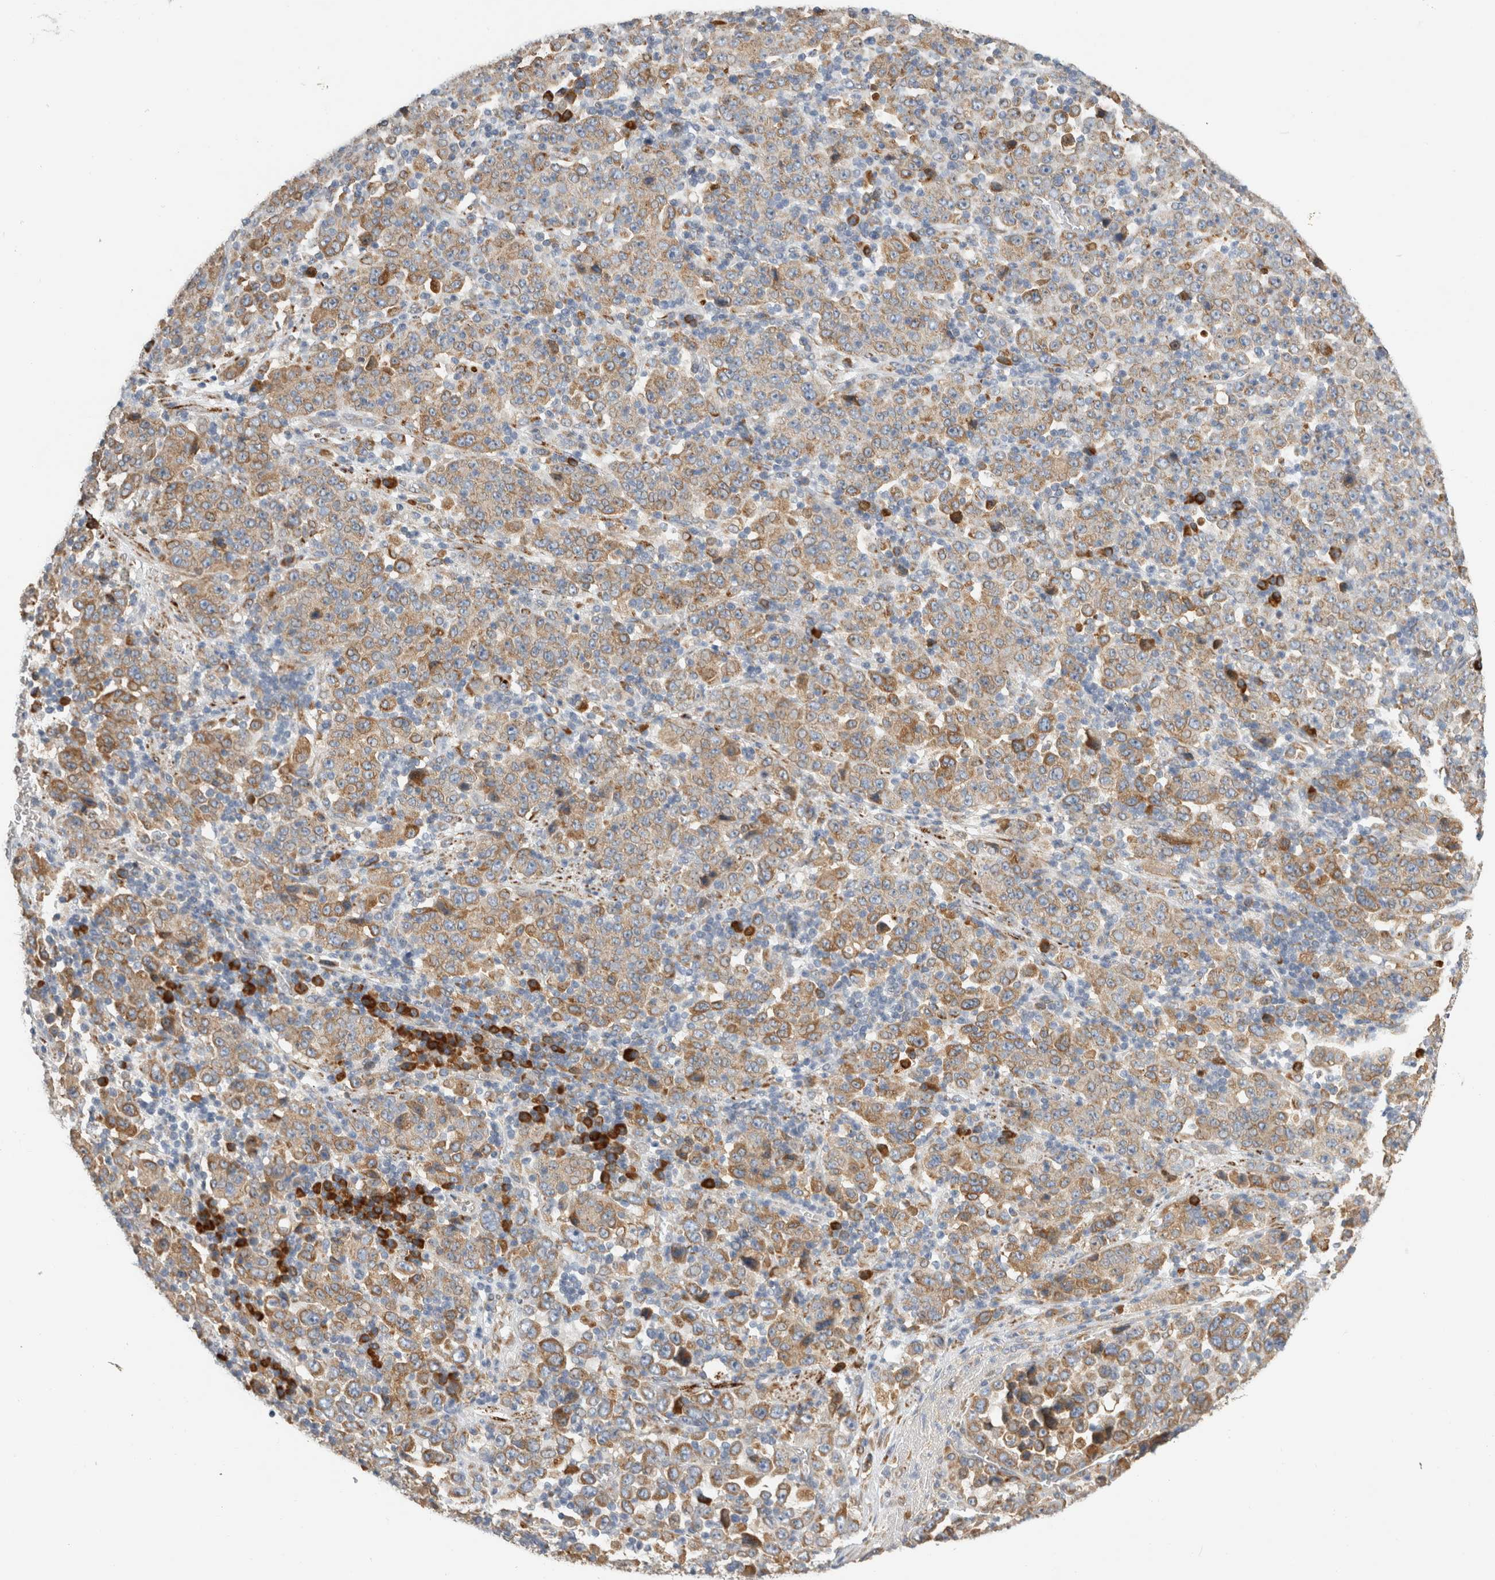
{"staining": {"intensity": "moderate", "quantity": ">75%", "location": "cytoplasmic/membranous"}, "tissue": "stomach cancer", "cell_type": "Tumor cells", "image_type": "cancer", "snomed": [{"axis": "morphology", "description": "Normal tissue, NOS"}, {"axis": "morphology", "description": "Adenocarcinoma, NOS"}, {"axis": "topography", "description": "Stomach, upper"}, {"axis": "topography", "description": "Stomach"}], "caption": "A photomicrograph of stomach cancer stained for a protein demonstrates moderate cytoplasmic/membranous brown staining in tumor cells.", "gene": "RPN2", "patient": {"sex": "male", "age": 59}}